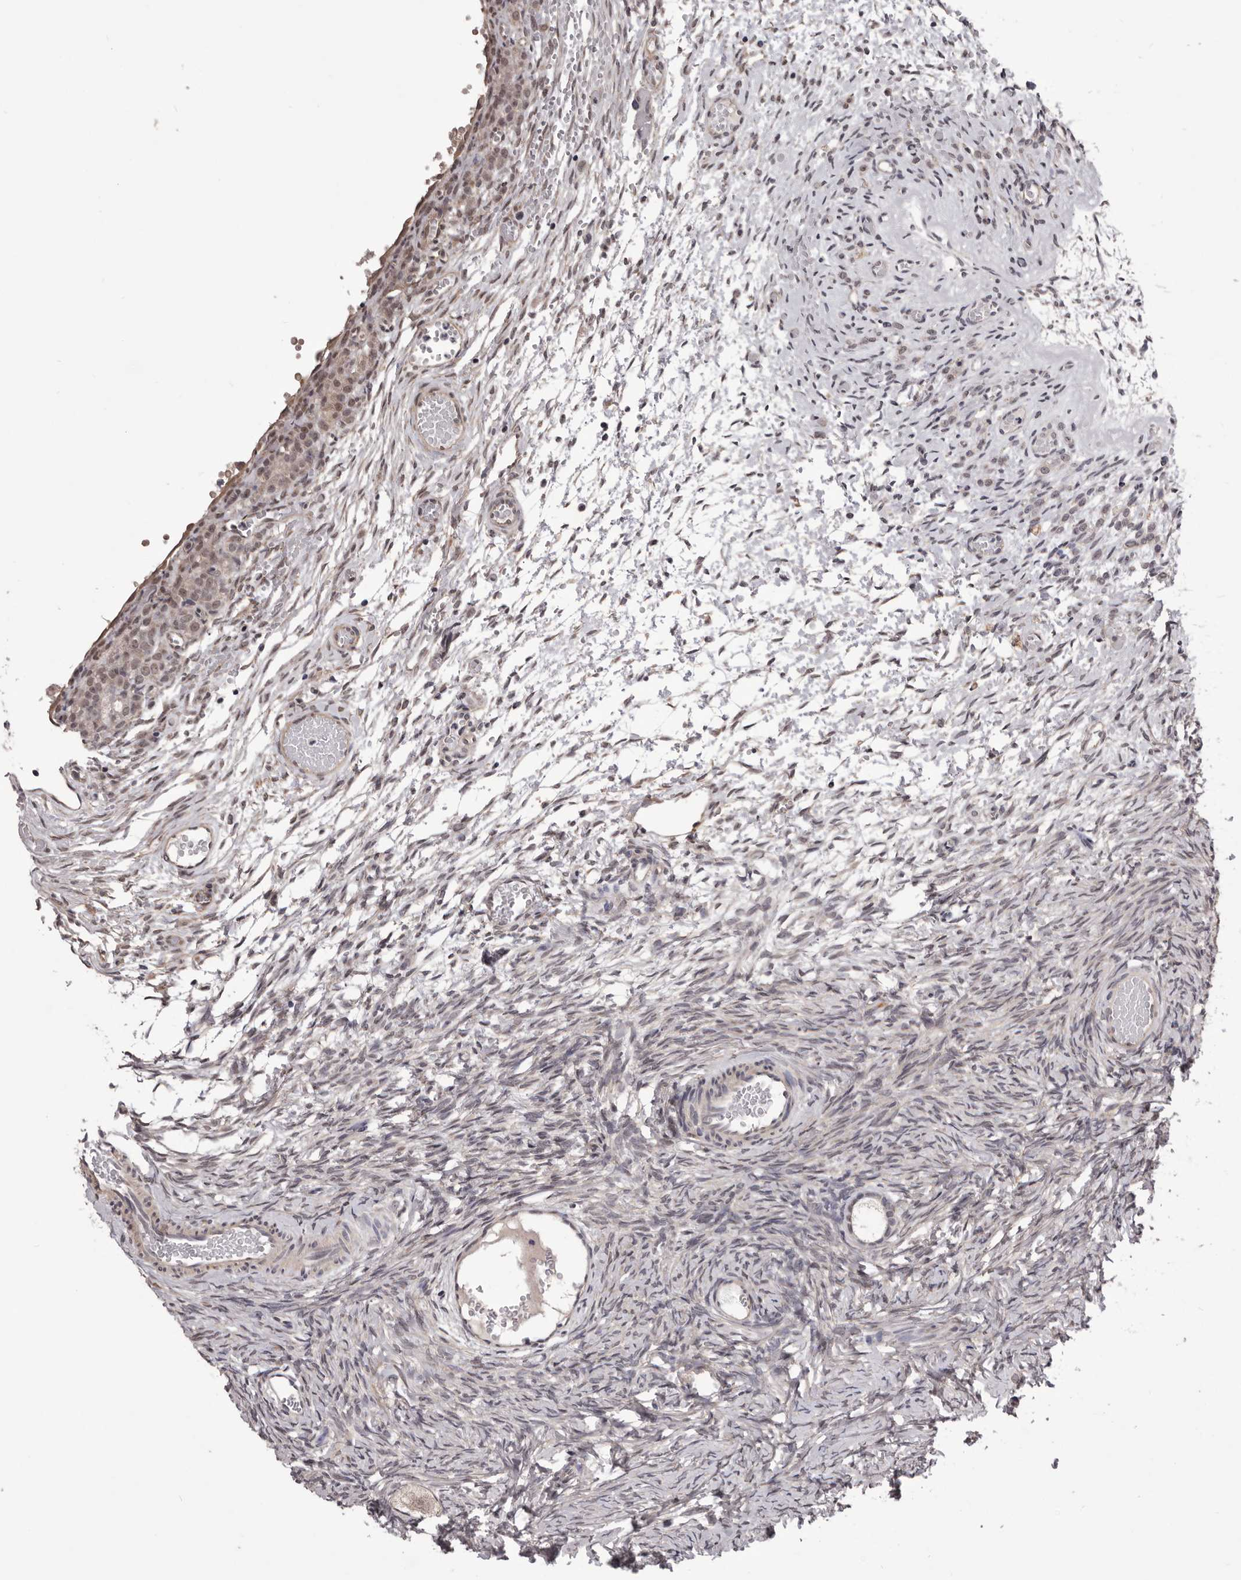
{"staining": {"intensity": "weak", "quantity": "<25%", "location": "nuclear"}, "tissue": "ovary", "cell_type": "Ovarian stroma cells", "image_type": "normal", "snomed": [{"axis": "morphology", "description": "Adenocarcinoma, NOS"}, {"axis": "topography", "description": "Endometrium"}], "caption": "The immunohistochemistry photomicrograph has no significant staining in ovarian stroma cells of ovary. (Immunohistochemistry (ihc), brightfield microscopy, high magnification).", "gene": "CELF3", "patient": {"sex": "female", "age": 32}}